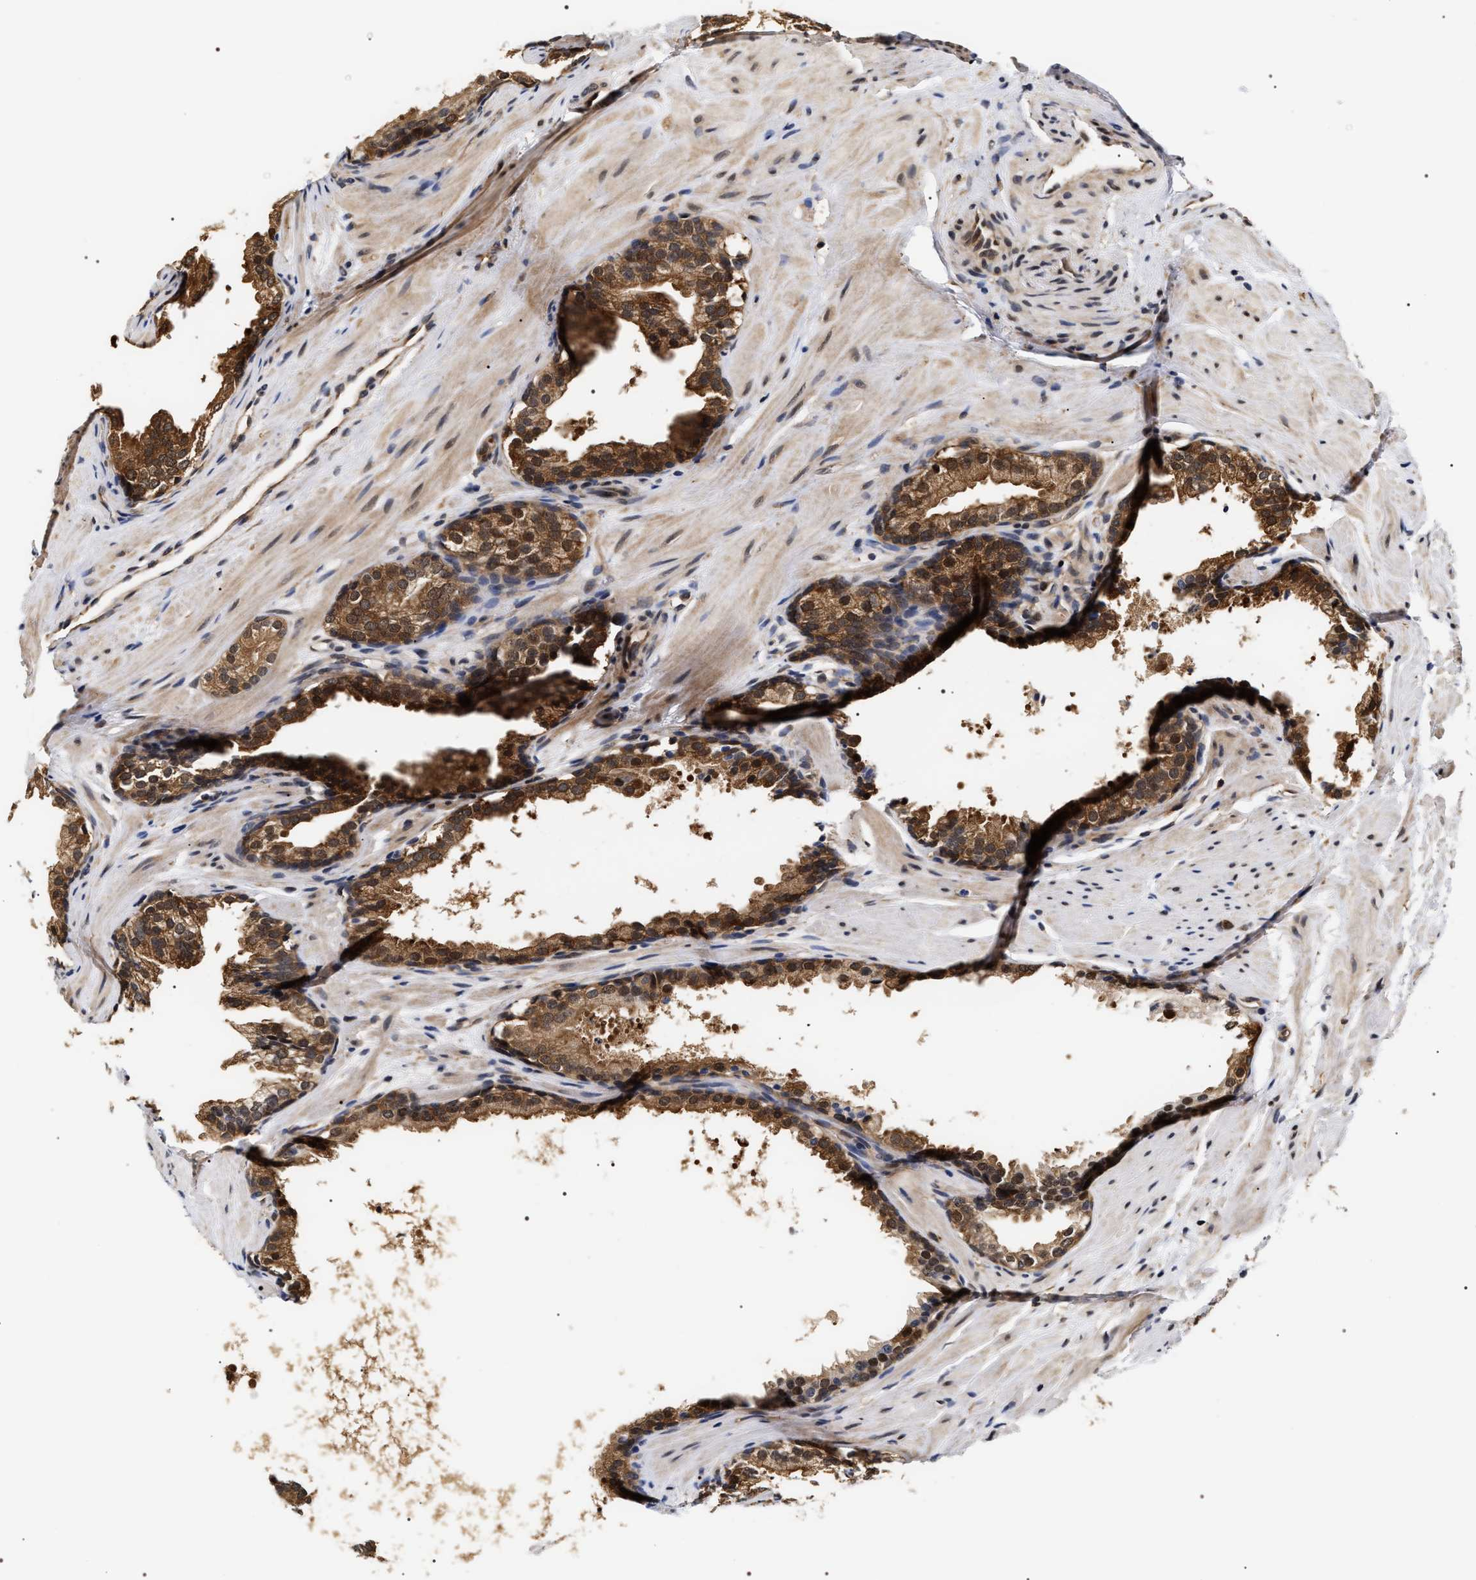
{"staining": {"intensity": "moderate", "quantity": ">75%", "location": "cytoplasmic/membranous,nuclear"}, "tissue": "prostate cancer", "cell_type": "Tumor cells", "image_type": "cancer", "snomed": [{"axis": "morphology", "description": "Adenocarcinoma, Low grade"}, {"axis": "topography", "description": "Prostate"}], "caption": "DAB immunohistochemical staining of prostate cancer reveals moderate cytoplasmic/membranous and nuclear protein staining in approximately >75% of tumor cells. (DAB (3,3'-diaminobenzidine) IHC, brown staining for protein, blue staining for nuclei).", "gene": "BAG6", "patient": {"sex": "male", "age": 69}}